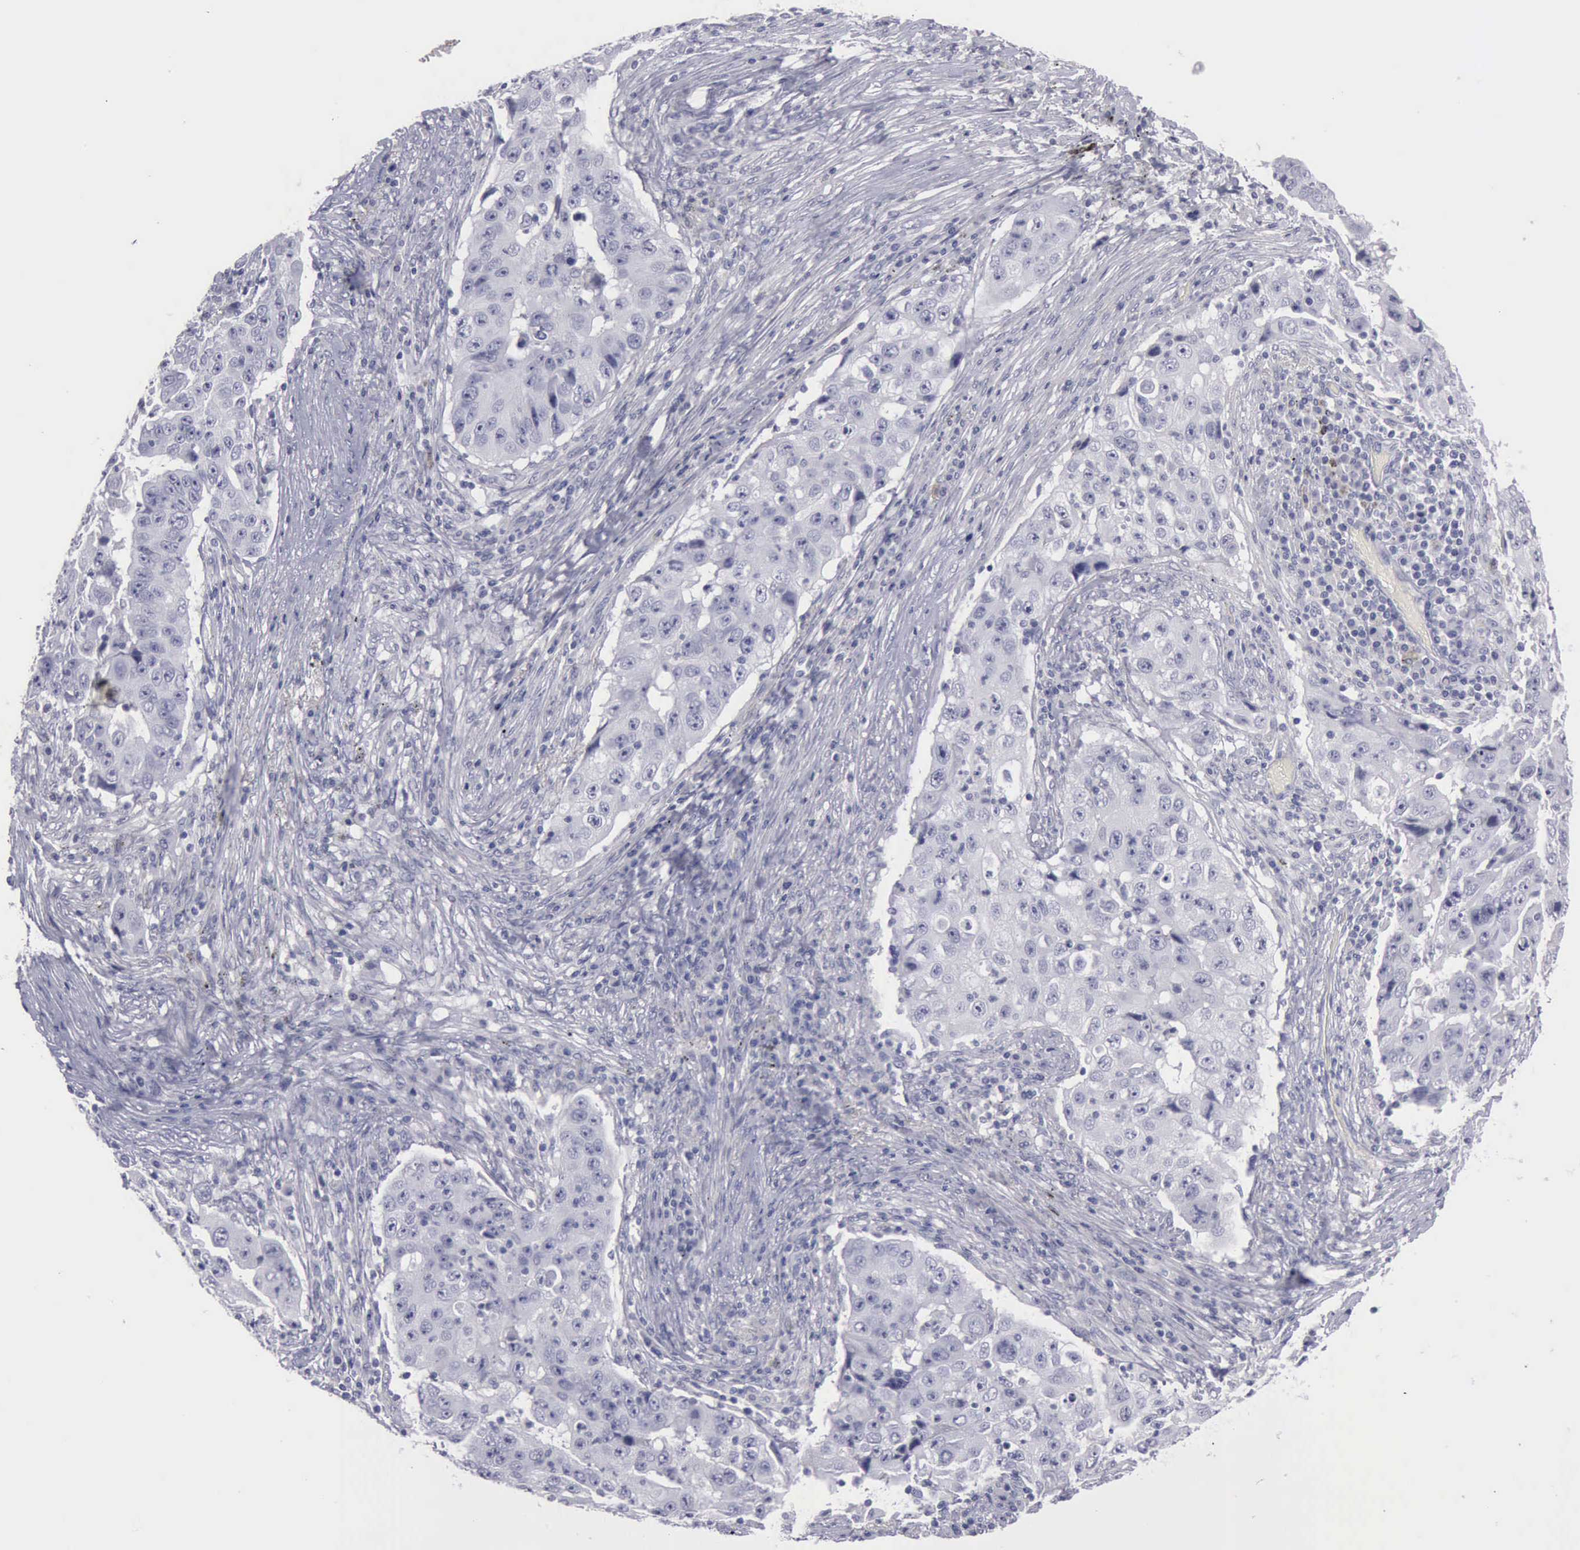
{"staining": {"intensity": "negative", "quantity": "none", "location": "none"}, "tissue": "lung cancer", "cell_type": "Tumor cells", "image_type": "cancer", "snomed": [{"axis": "morphology", "description": "Squamous cell carcinoma, NOS"}, {"axis": "topography", "description": "Lung"}], "caption": "DAB (3,3'-diaminobenzidine) immunohistochemical staining of human squamous cell carcinoma (lung) displays no significant staining in tumor cells. (DAB (3,3'-diaminobenzidine) immunohistochemistry visualized using brightfield microscopy, high magnification).", "gene": "CDH2", "patient": {"sex": "male", "age": 64}}